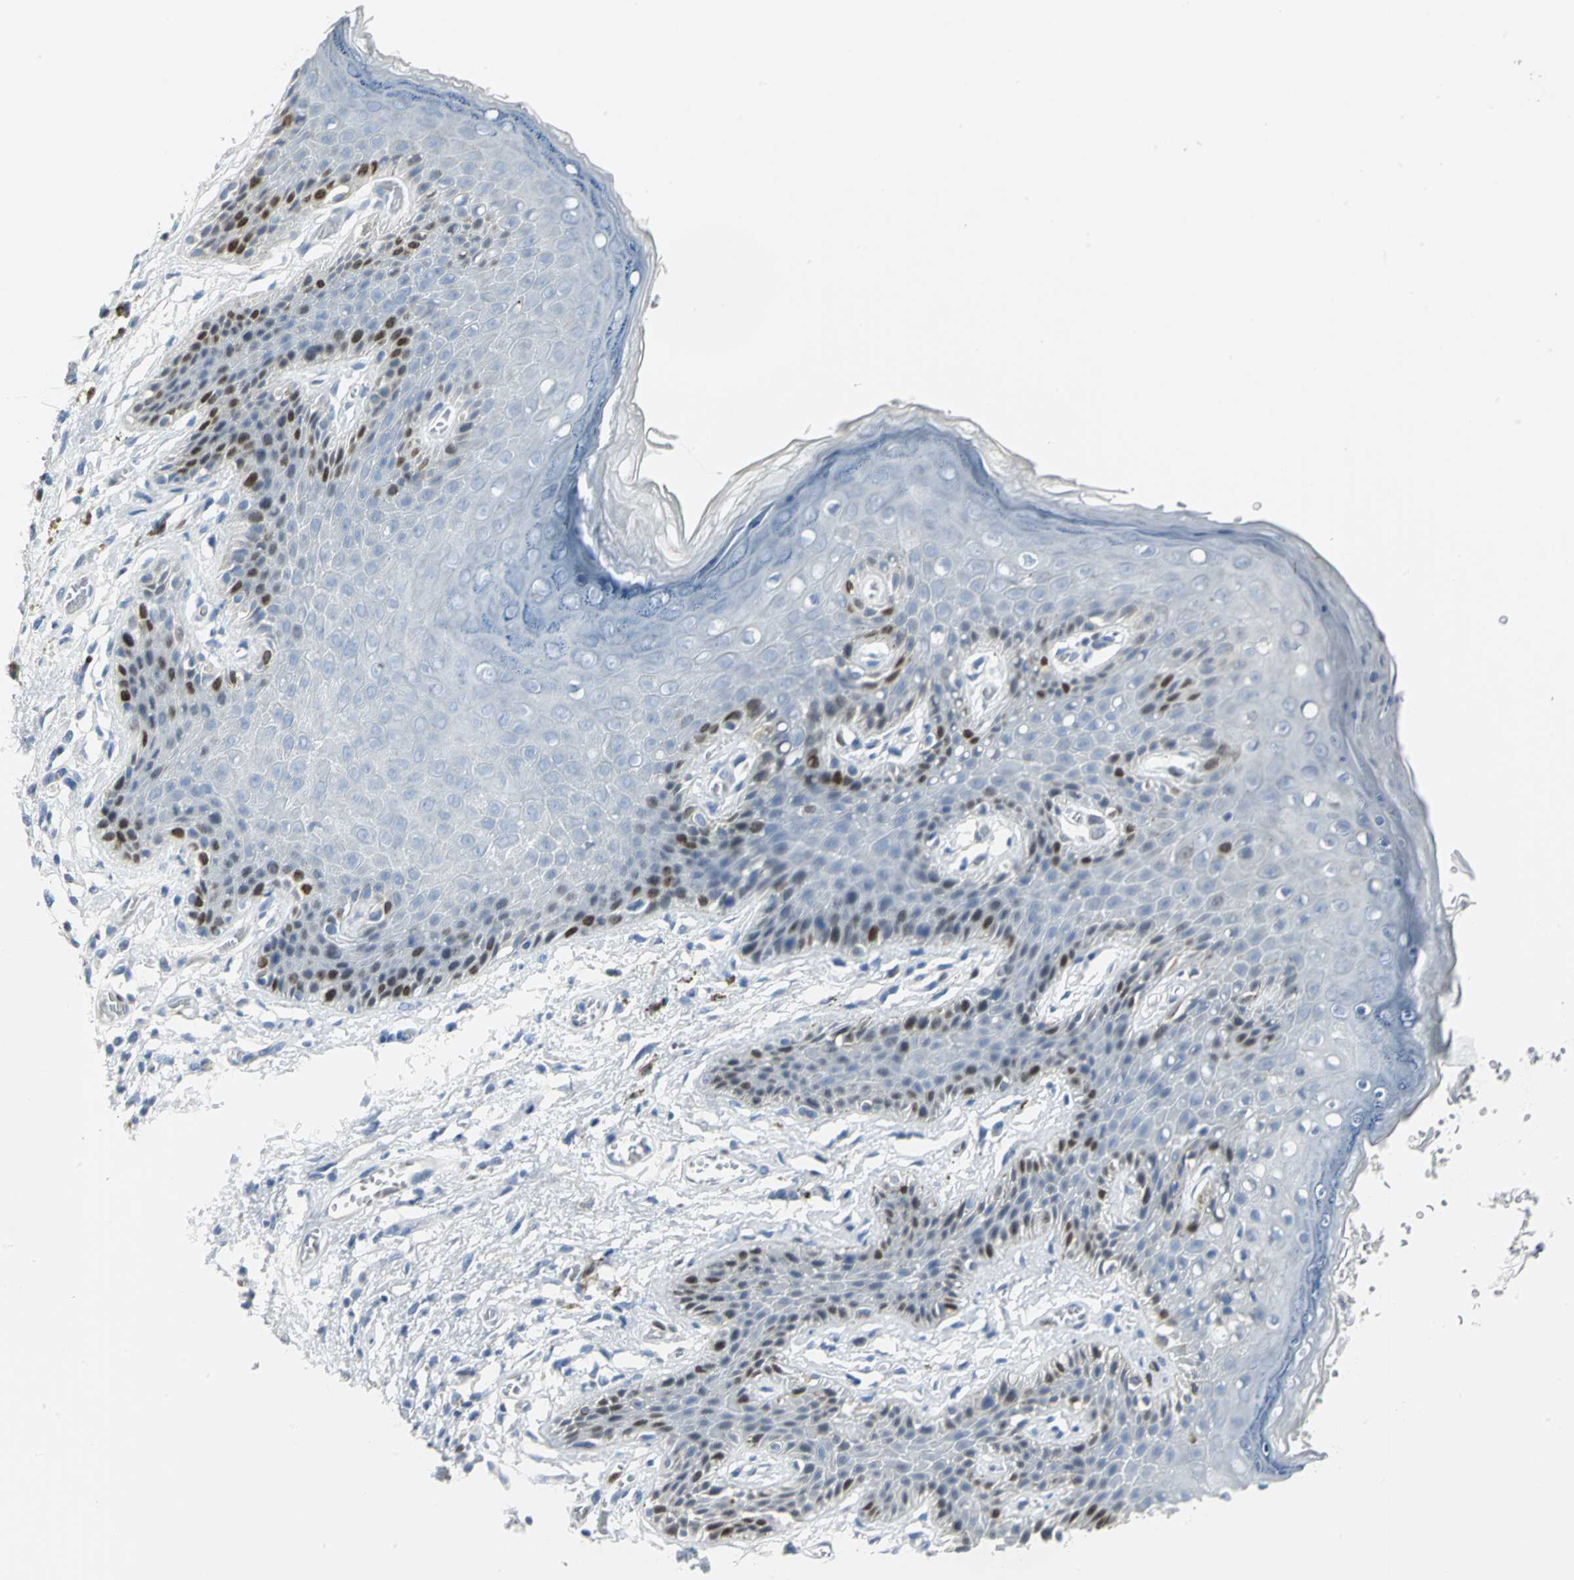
{"staining": {"intensity": "moderate", "quantity": "<25%", "location": "nuclear"}, "tissue": "skin", "cell_type": "Epidermal cells", "image_type": "normal", "snomed": [{"axis": "morphology", "description": "Normal tissue, NOS"}, {"axis": "topography", "description": "Anal"}], "caption": "Protein staining of benign skin shows moderate nuclear positivity in about <25% of epidermal cells. The staining is performed using DAB brown chromogen to label protein expression. The nuclei are counter-stained blue using hematoxylin.", "gene": "MCM3", "patient": {"sex": "female", "age": 46}}